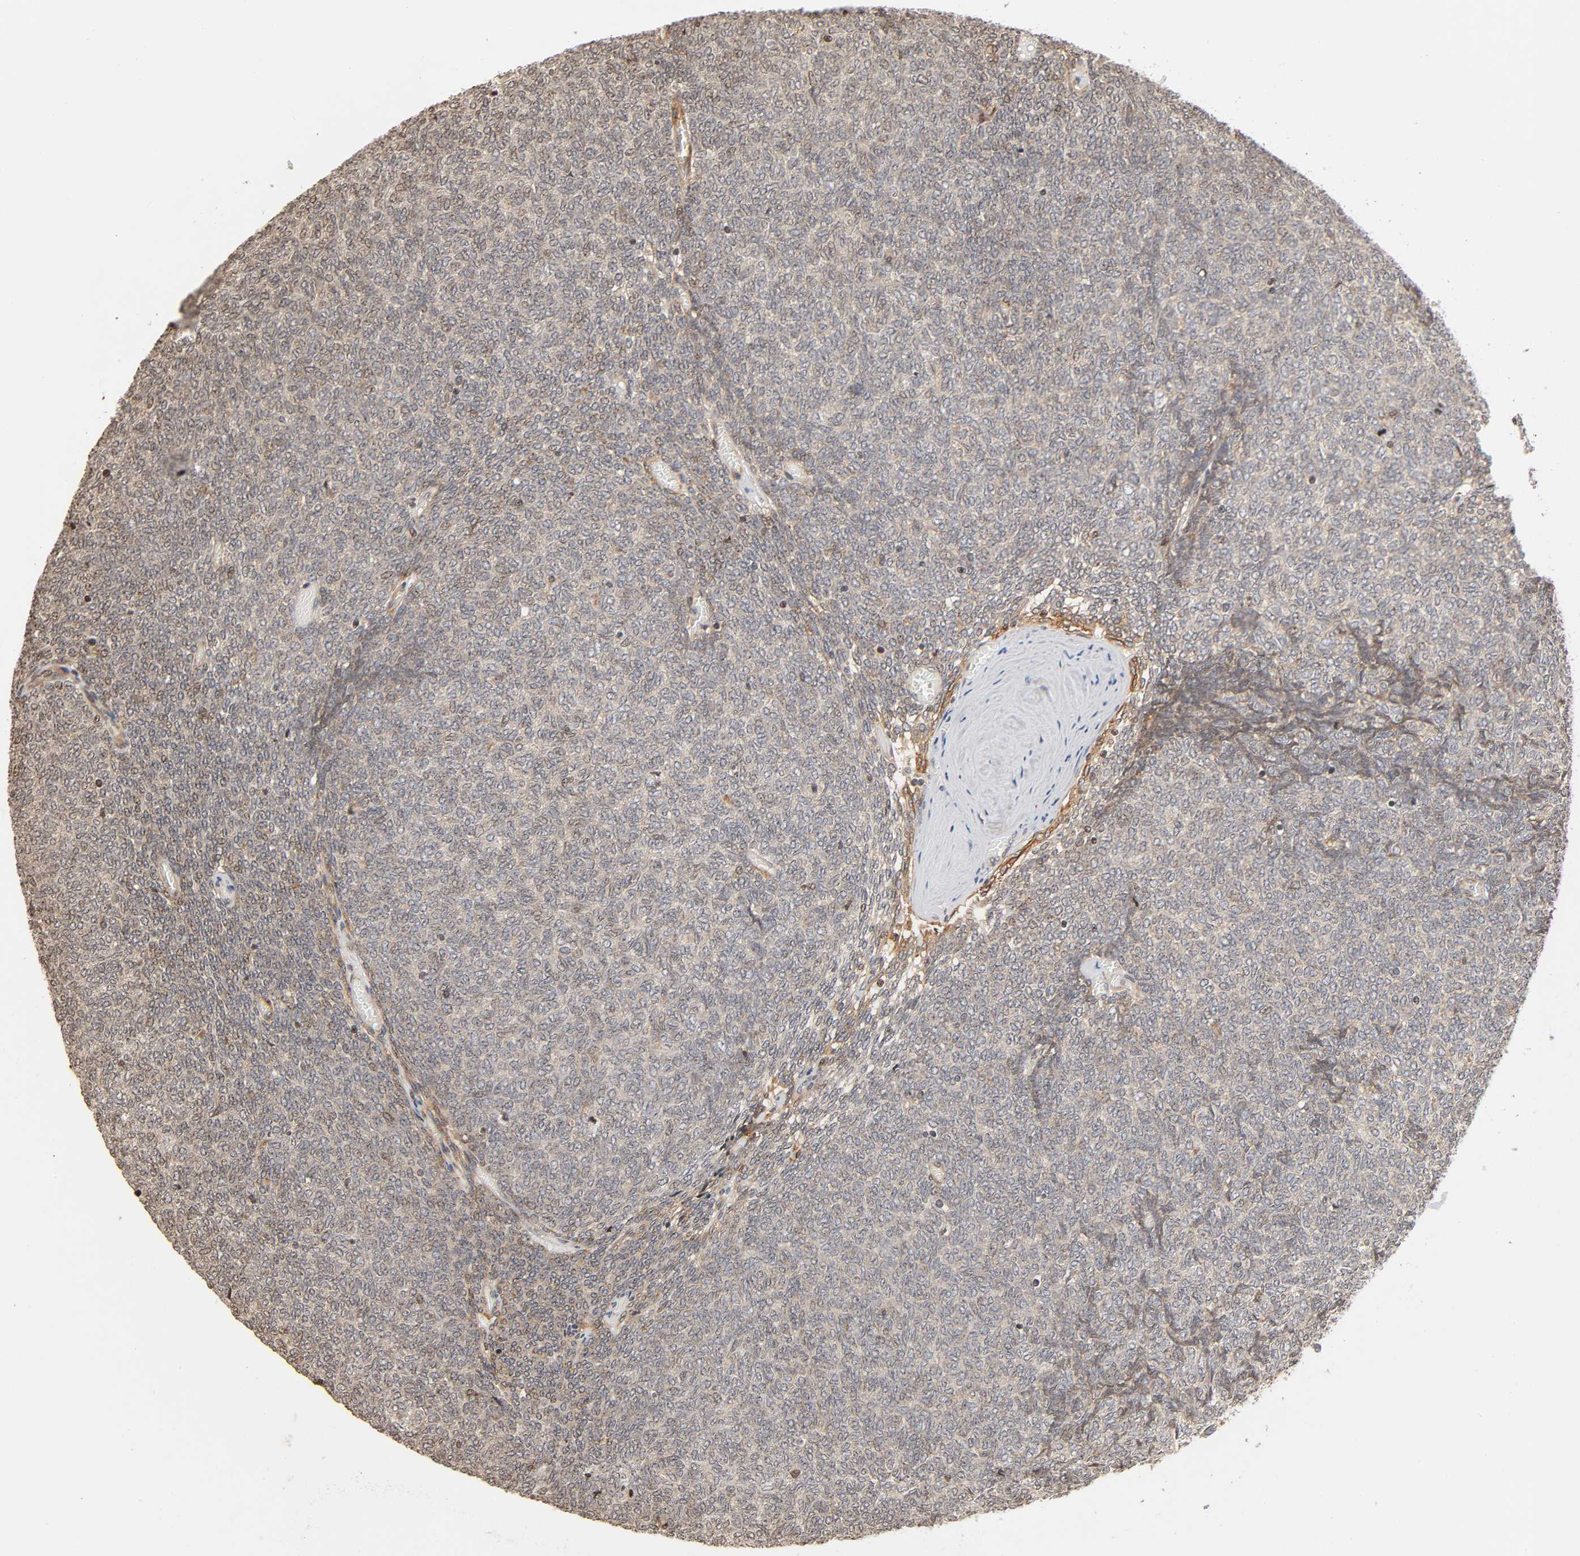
{"staining": {"intensity": "negative", "quantity": "none", "location": "none"}, "tissue": "renal cancer", "cell_type": "Tumor cells", "image_type": "cancer", "snomed": [{"axis": "morphology", "description": "Neoplasm, malignant, NOS"}, {"axis": "topography", "description": "Kidney"}], "caption": "DAB immunohistochemical staining of human renal cancer (malignant neoplasm) shows no significant staining in tumor cells.", "gene": "ITGAV", "patient": {"sex": "male", "age": 28}}